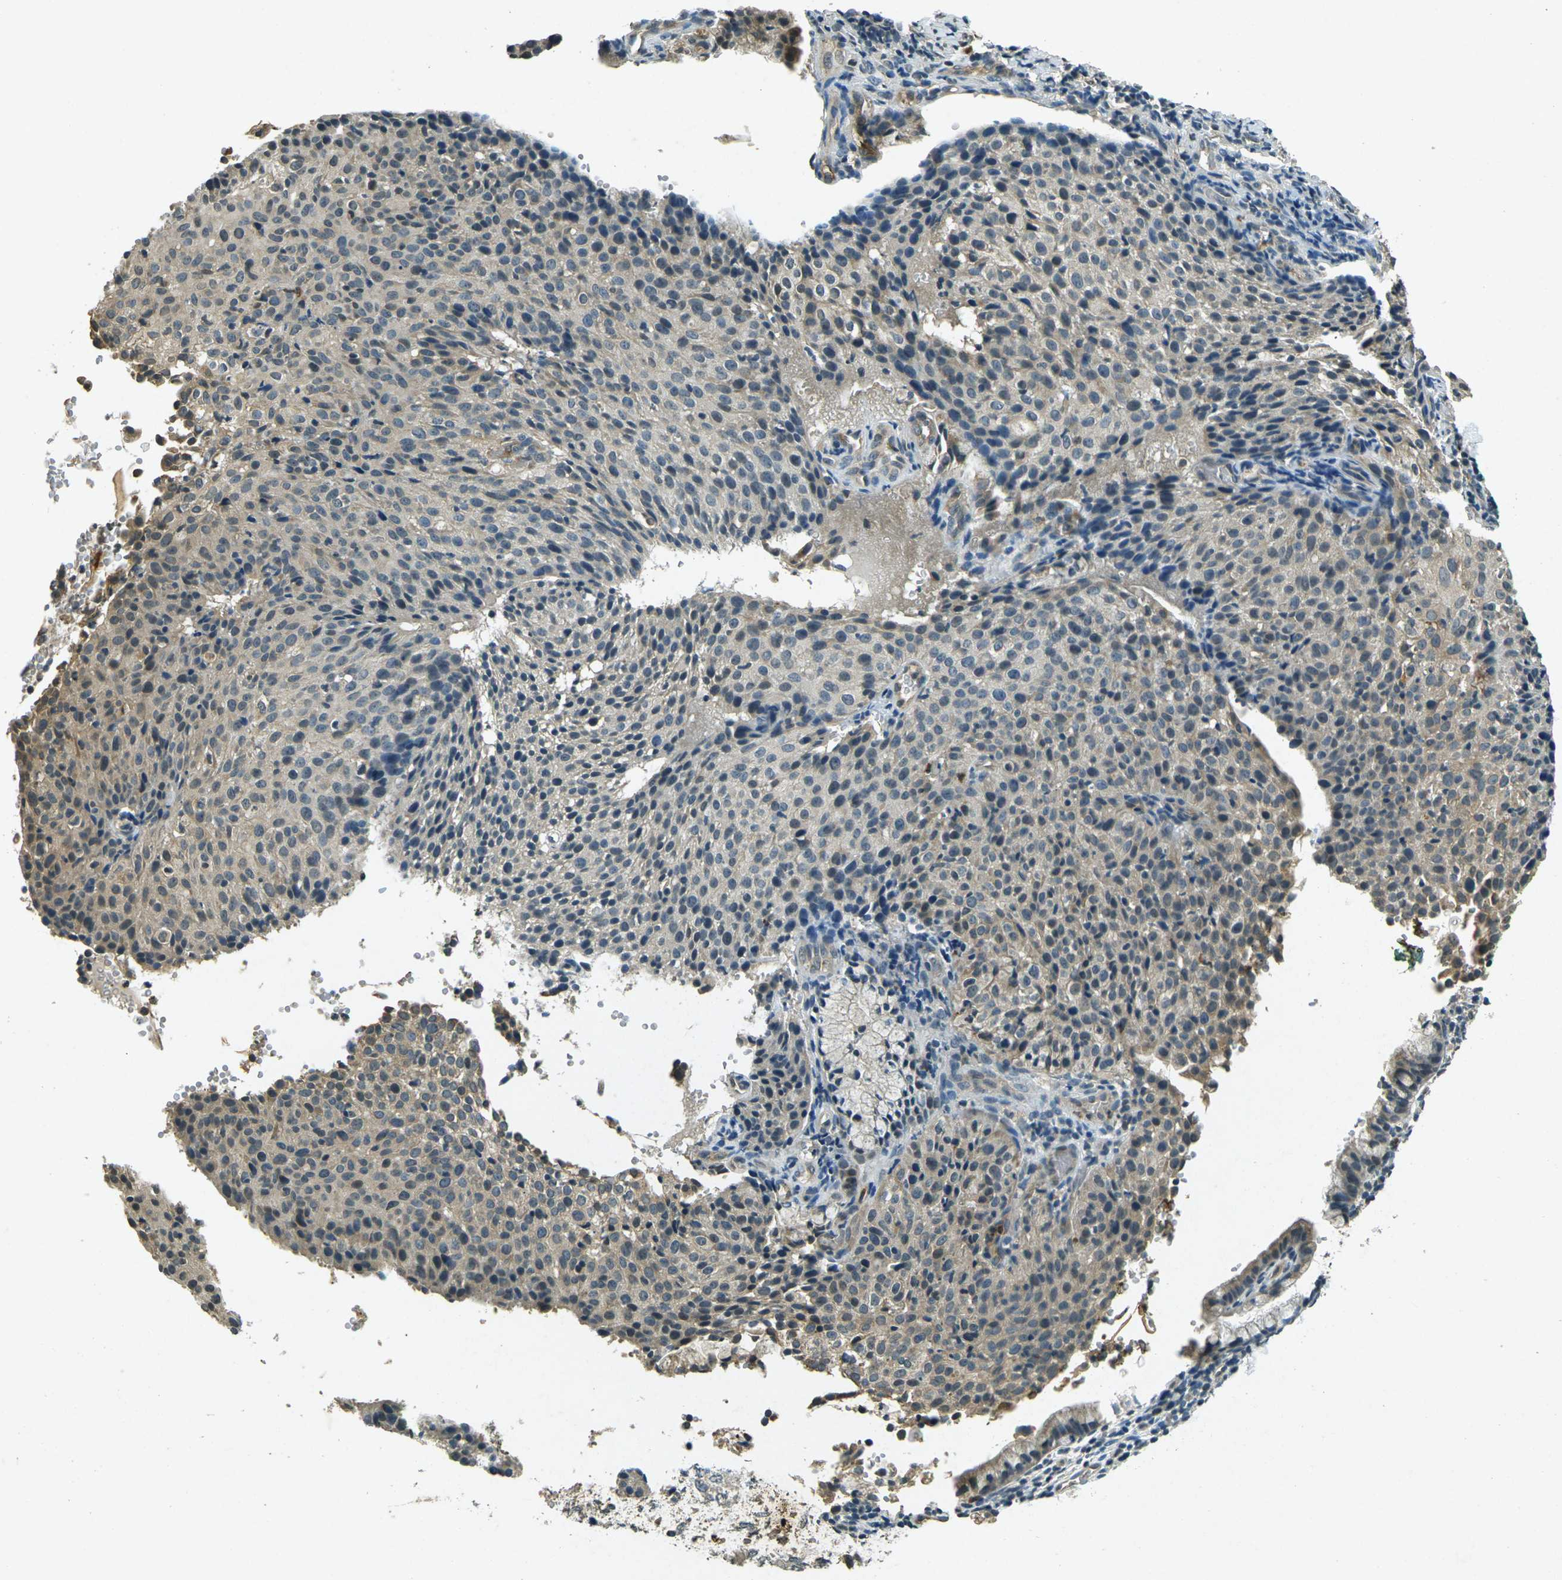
{"staining": {"intensity": "weak", "quantity": "<25%", "location": "cytoplasmic/membranous"}, "tissue": "cervical cancer", "cell_type": "Tumor cells", "image_type": "cancer", "snomed": [{"axis": "morphology", "description": "Squamous cell carcinoma, NOS"}, {"axis": "topography", "description": "Cervix"}], "caption": "This is a image of immunohistochemistry staining of cervical squamous cell carcinoma, which shows no expression in tumor cells. (DAB (3,3'-diaminobenzidine) immunohistochemistry, high magnification).", "gene": "PDE2A", "patient": {"sex": "female", "age": 38}}